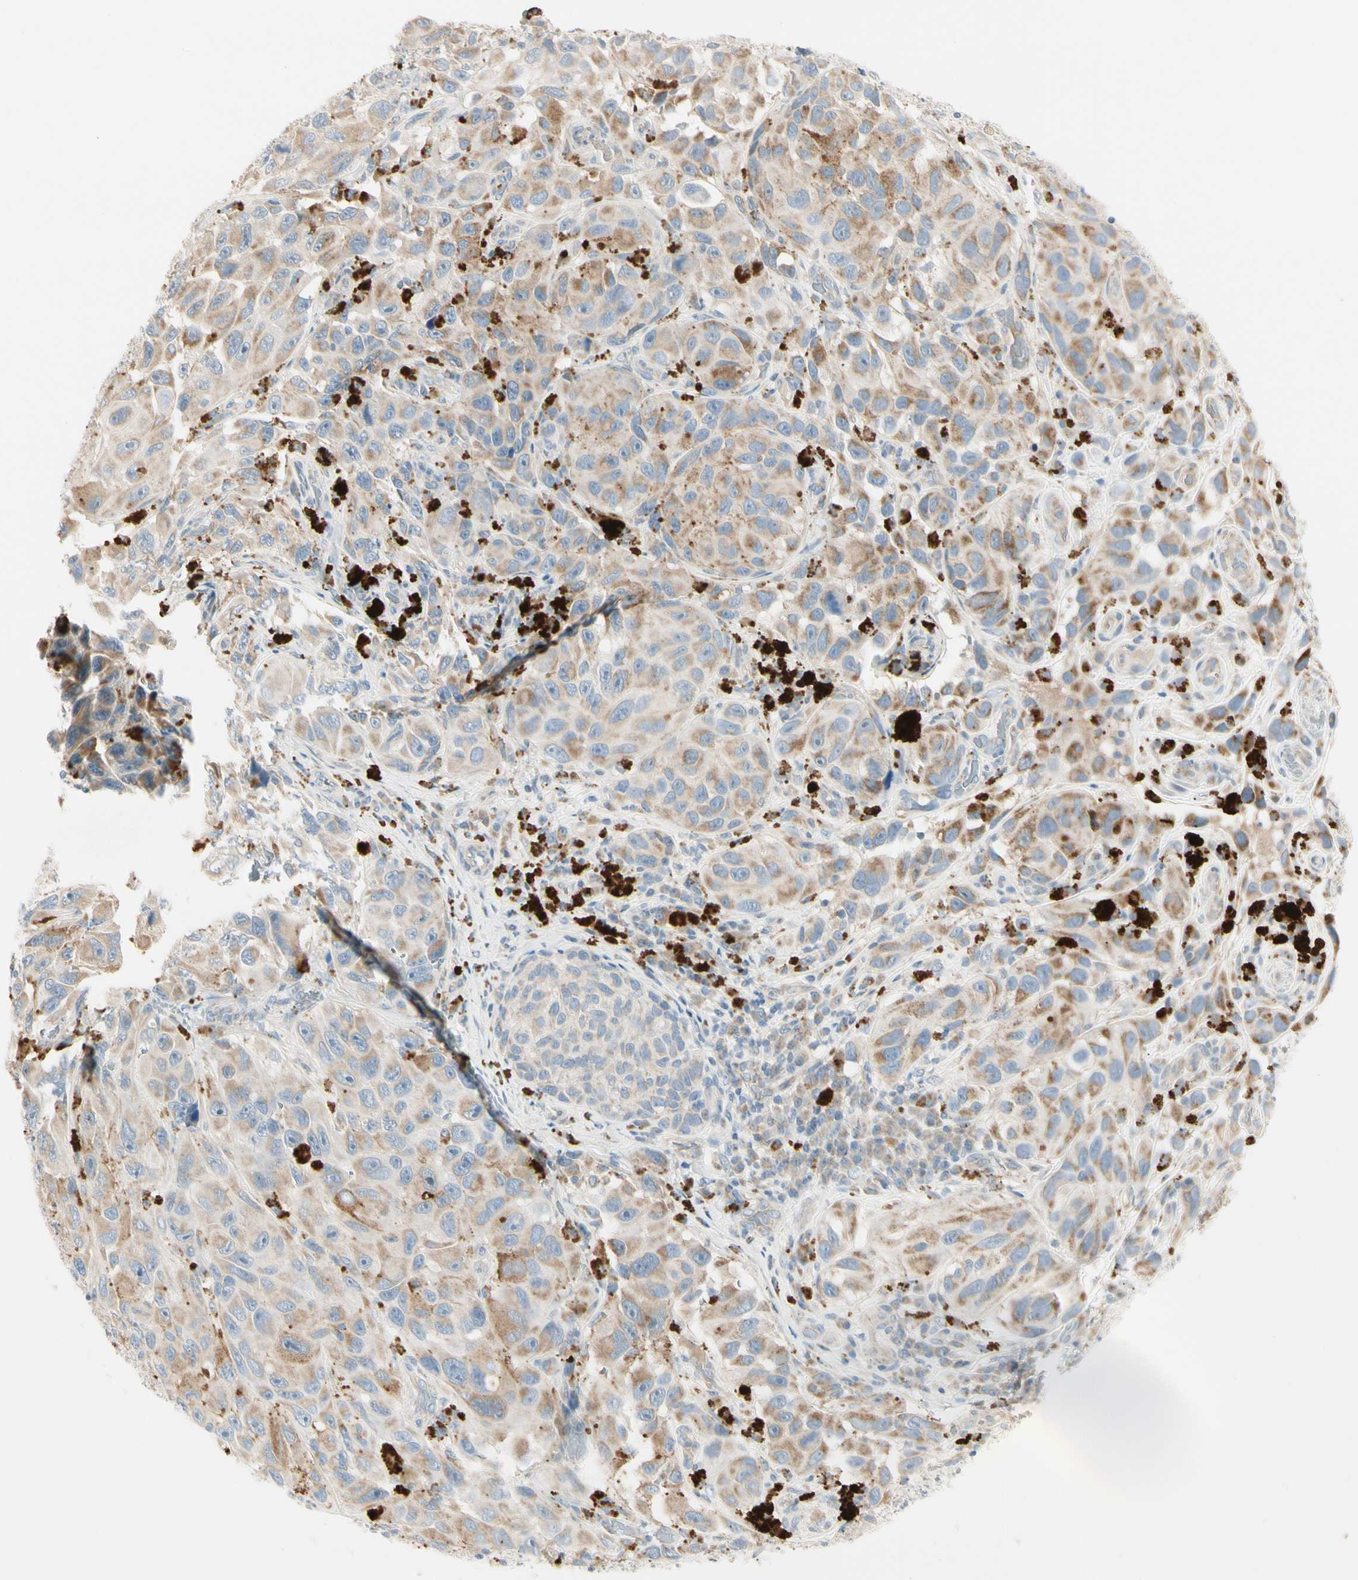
{"staining": {"intensity": "moderate", "quantity": ">75%", "location": "cytoplasmic/membranous"}, "tissue": "melanoma", "cell_type": "Tumor cells", "image_type": "cancer", "snomed": [{"axis": "morphology", "description": "Malignant melanoma, NOS"}, {"axis": "topography", "description": "Skin"}], "caption": "Immunohistochemical staining of melanoma reveals medium levels of moderate cytoplasmic/membranous expression in about >75% of tumor cells.", "gene": "ALDH18A1", "patient": {"sex": "female", "age": 73}}